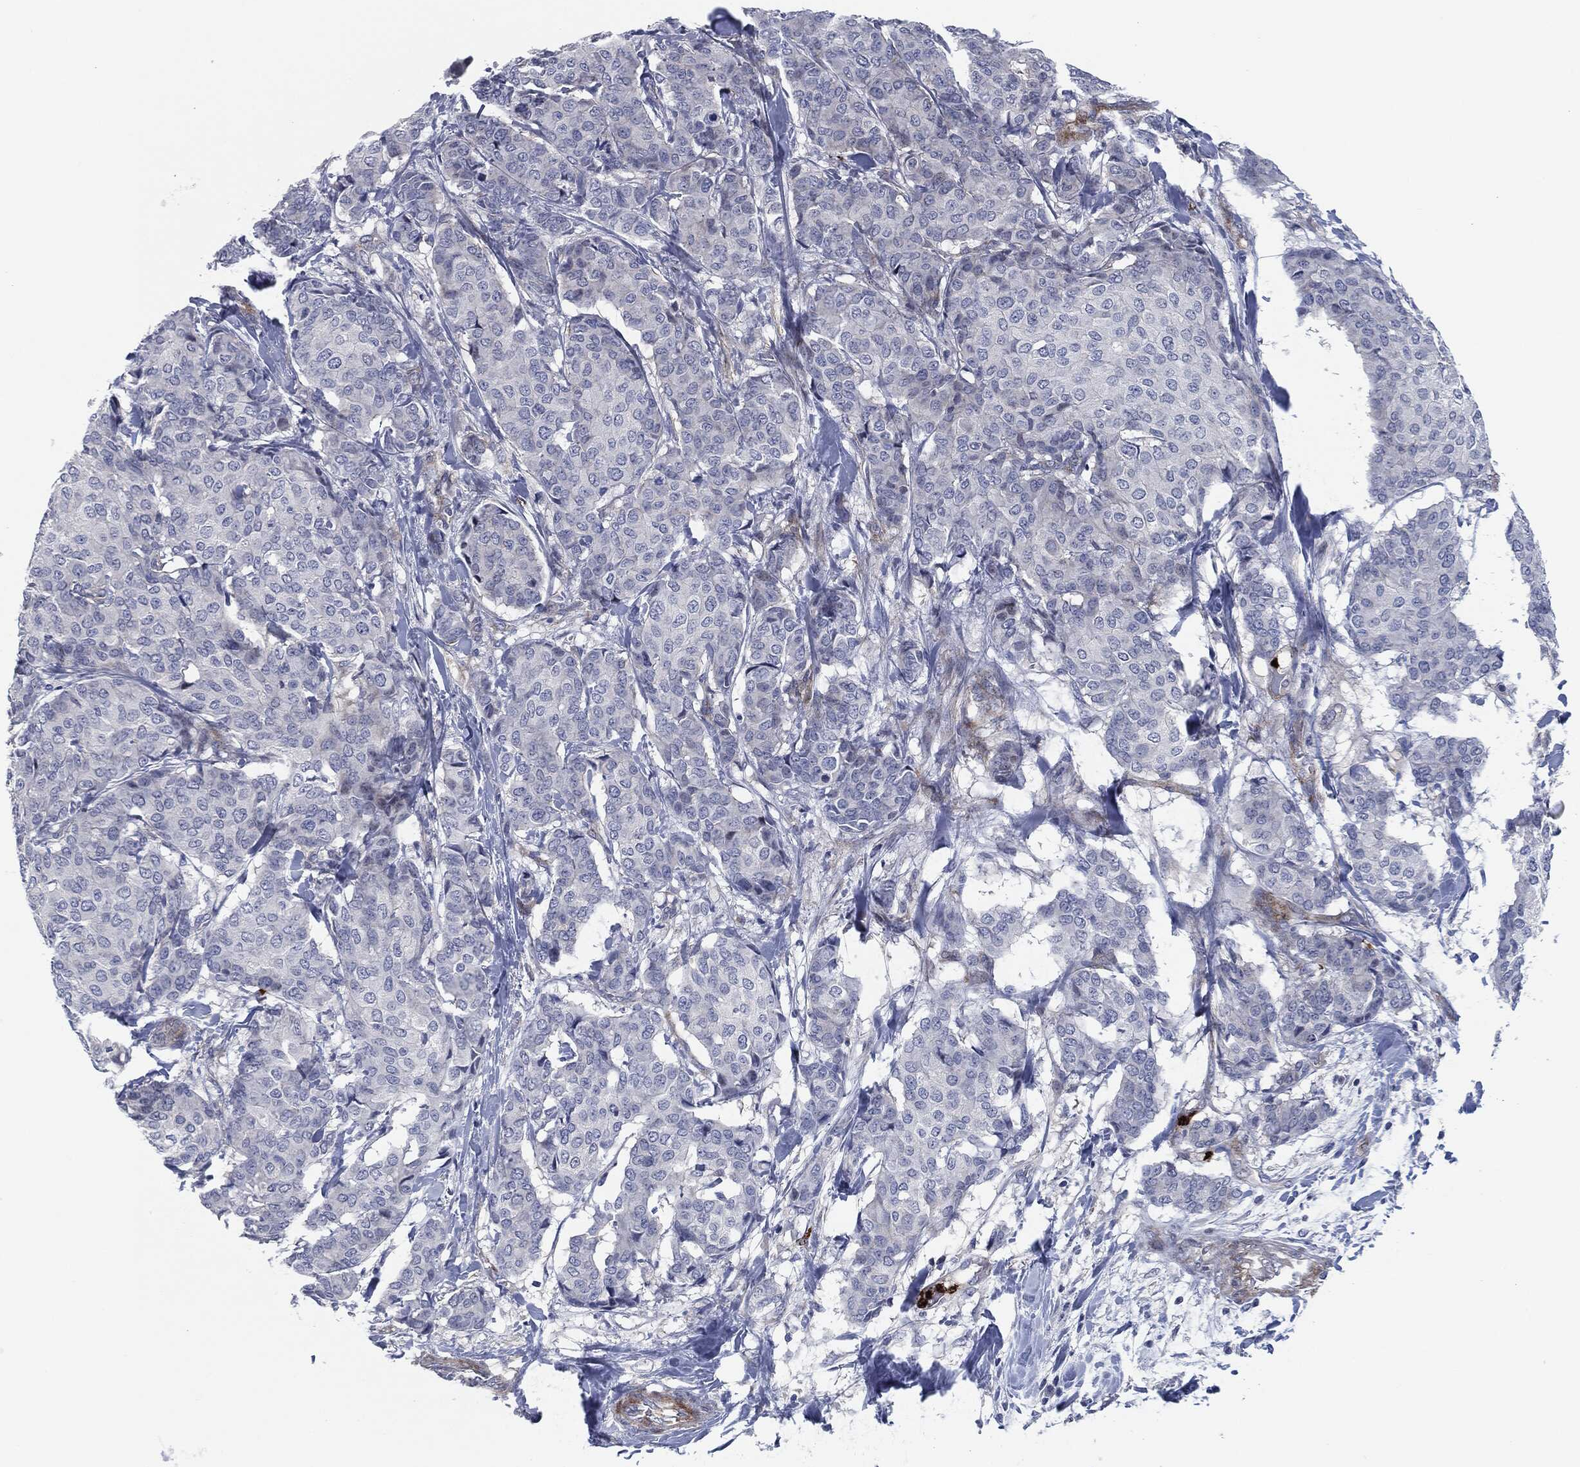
{"staining": {"intensity": "negative", "quantity": "none", "location": "none"}, "tissue": "breast cancer", "cell_type": "Tumor cells", "image_type": "cancer", "snomed": [{"axis": "morphology", "description": "Duct carcinoma"}, {"axis": "topography", "description": "Breast"}], "caption": "Breast invasive ductal carcinoma stained for a protein using immunohistochemistry (IHC) displays no staining tumor cells.", "gene": "MPO", "patient": {"sex": "female", "age": 75}}